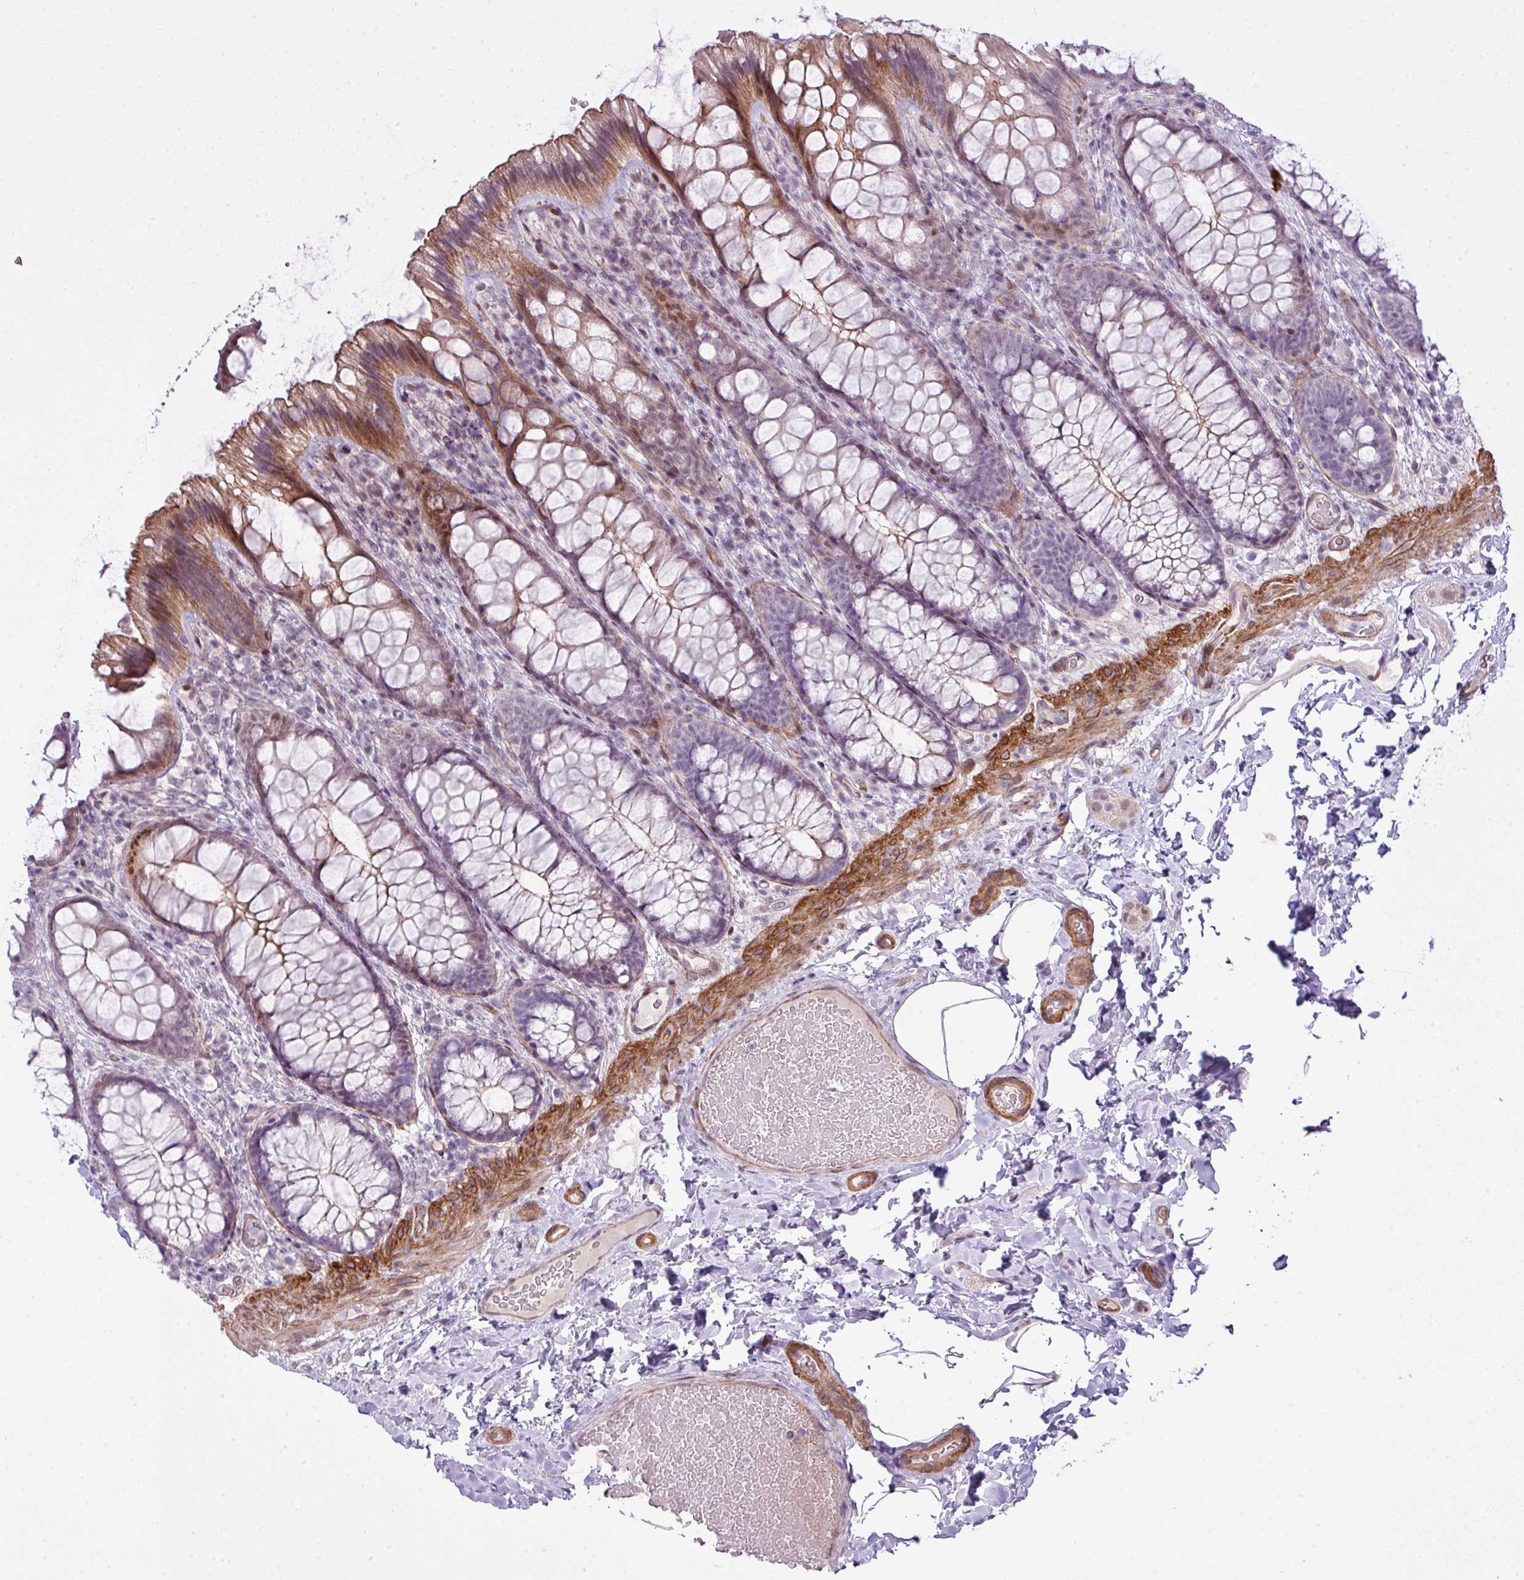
{"staining": {"intensity": "moderate", "quantity": "25%-75%", "location": "cytoplasmic/membranous"}, "tissue": "colon", "cell_type": "Endothelial cells", "image_type": "normal", "snomed": [{"axis": "morphology", "description": "Normal tissue, NOS"}, {"axis": "topography", "description": "Colon"}], "caption": "Immunohistochemical staining of unremarkable colon reveals medium levels of moderate cytoplasmic/membranous positivity in approximately 25%-75% of endothelial cells. (Brightfield microscopy of DAB IHC at high magnification).", "gene": "ZNF688", "patient": {"sex": "male", "age": 46}}